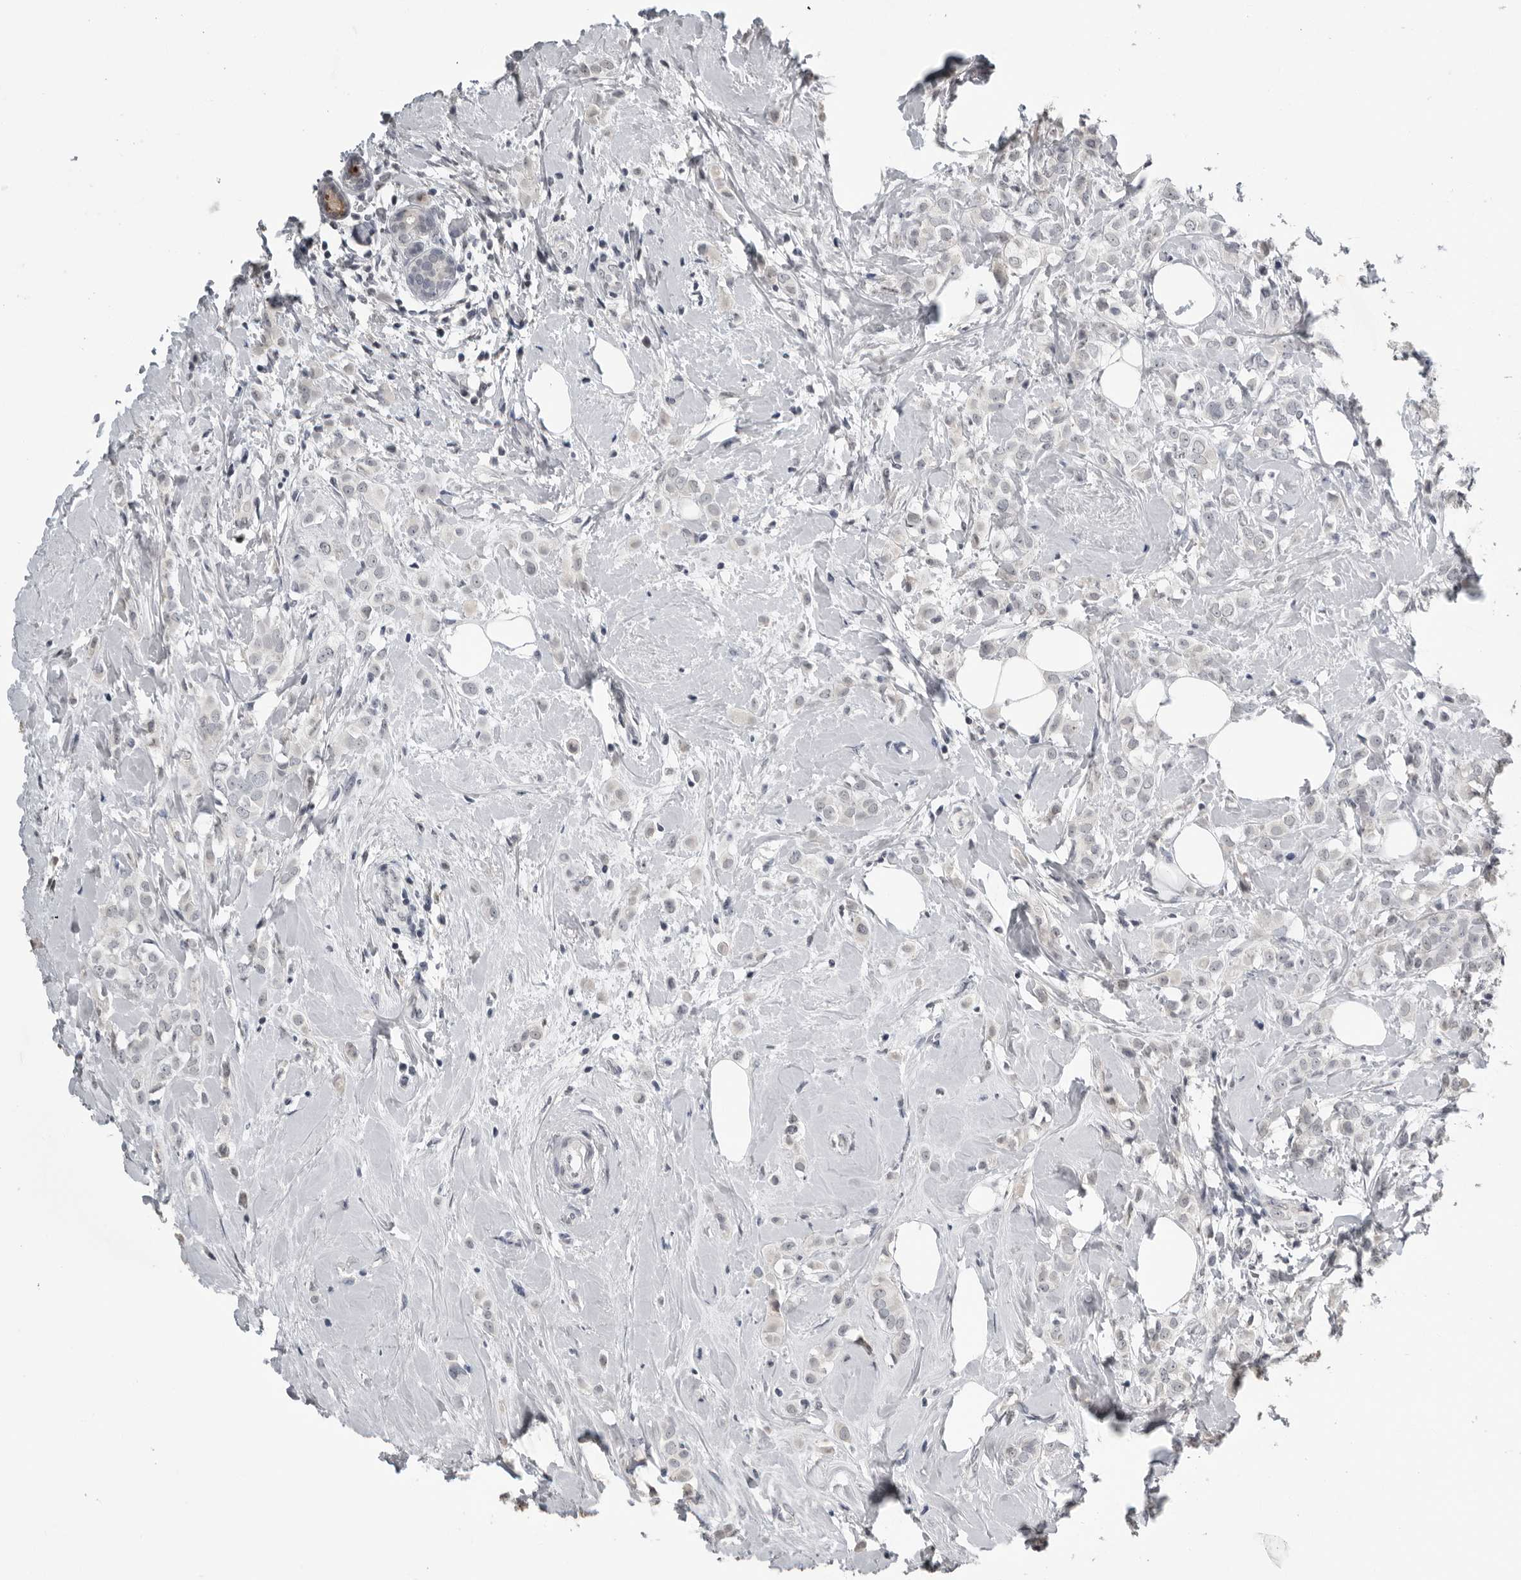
{"staining": {"intensity": "negative", "quantity": "none", "location": "none"}, "tissue": "breast cancer", "cell_type": "Tumor cells", "image_type": "cancer", "snomed": [{"axis": "morphology", "description": "Lobular carcinoma"}, {"axis": "topography", "description": "Breast"}], "caption": "Lobular carcinoma (breast) was stained to show a protein in brown. There is no significant positivity in tumor cells.", "gene": "PRRX2", "patient": {"sex": "female", "age": 47}}